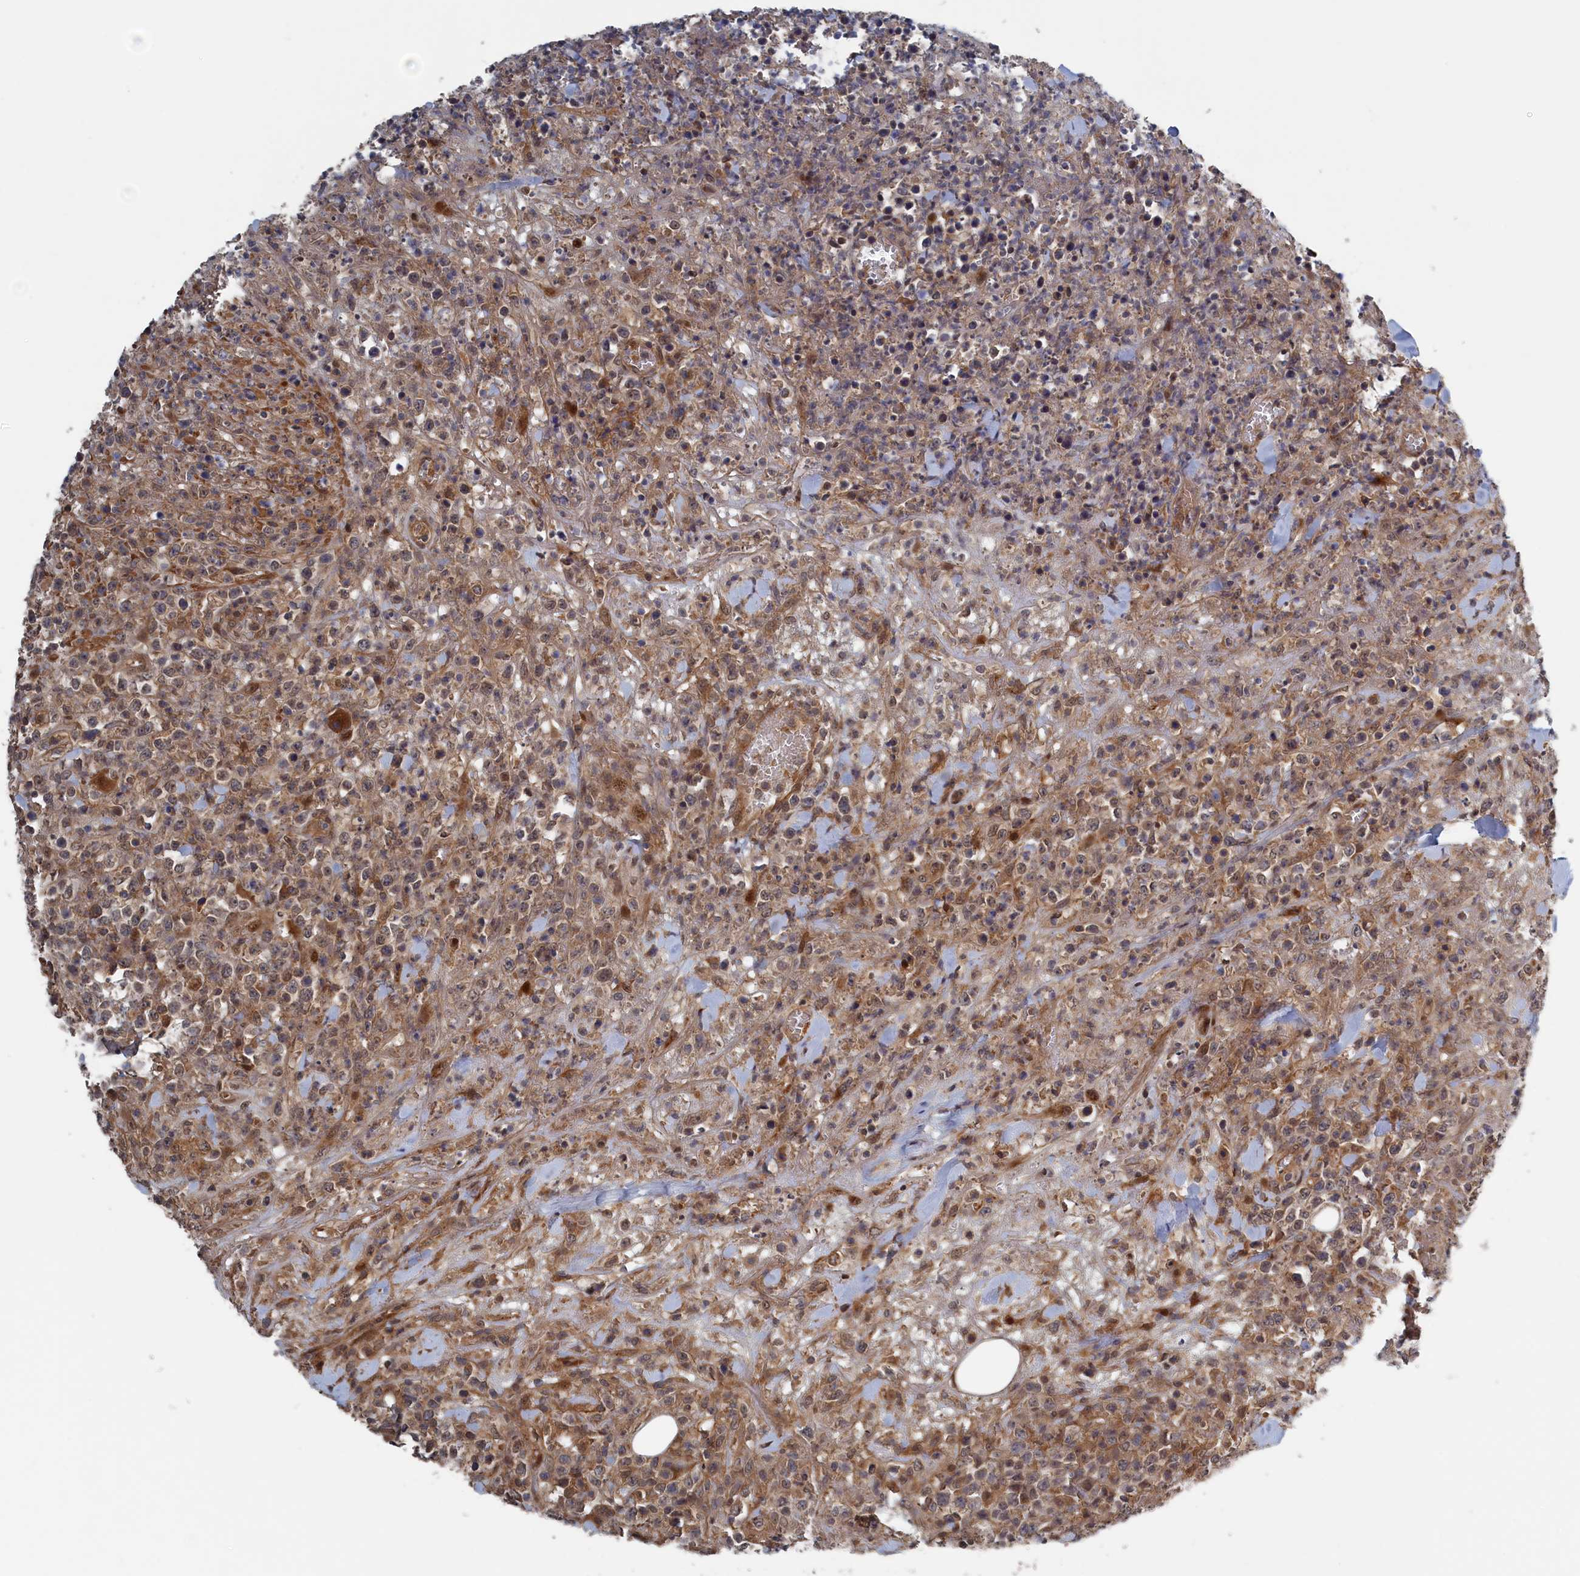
{"staining": {"intensity": "moderate", "quantity": "<25%", "location": "cytoplasmic/membranous,nuclear"}, "tissue": "lymphoma", "cell_type": "Tumor cells", "image_type": "cancer", "snomed": [{"axis": "morphology", "description": "Malignant lymphoma, non-Hodgkin's type, High grade"}, {"axis": "topography", "description": "Colon"}], "caption": "IHC of human lymphoma reveals low levels of moderate cytoplasmic/membranous and nuclear positivity in about <25% of tumor cells.", "gene": "ELOVL6", "patient": {"sex": "female", "age": 53}}